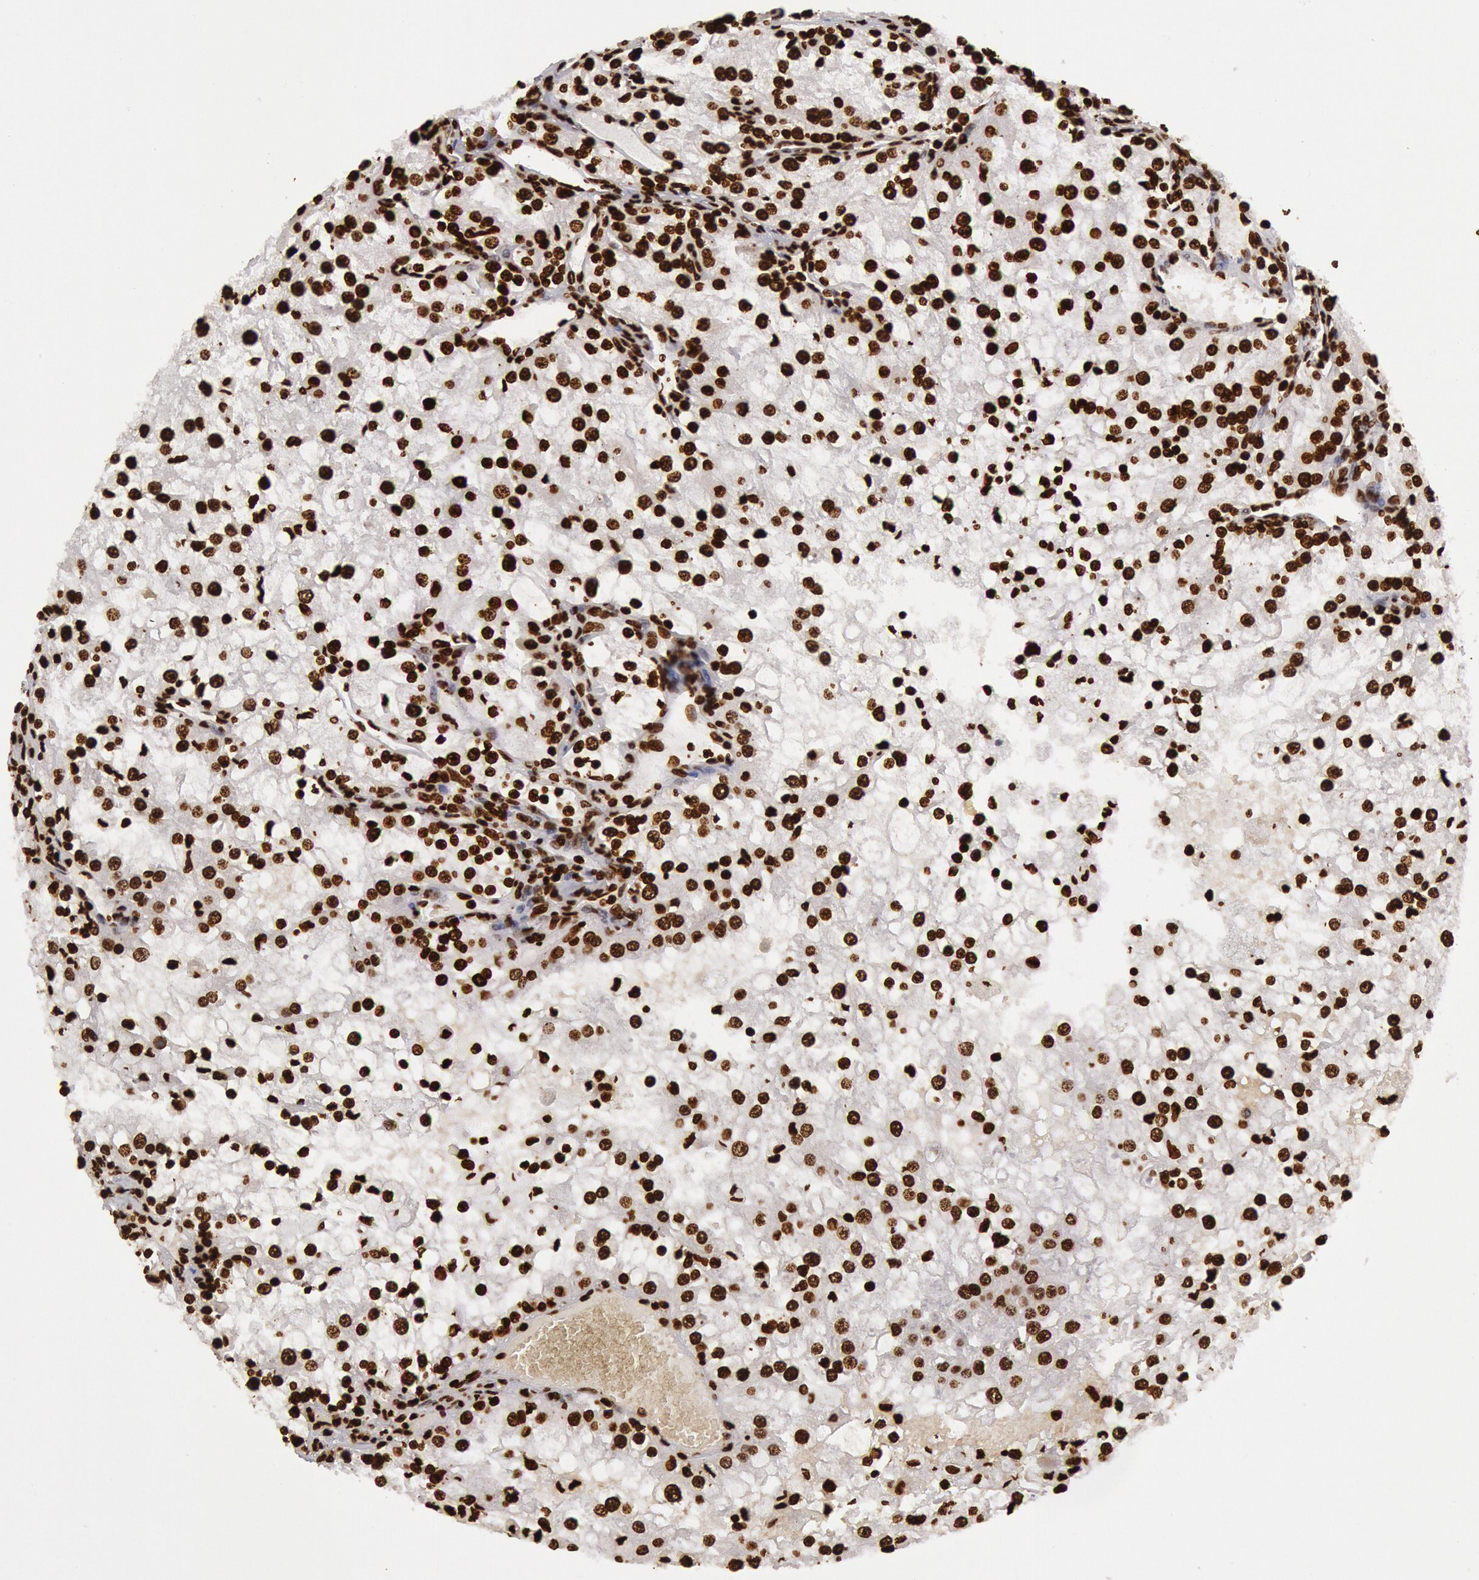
{"staining": {"intensity": "strong", "quantity": ">75%", "location": "nuclear"}, "tissue": "renal cancer", "cell_type": "Tumor cells", "image_type": "cancer", "snomed": [{"axis": "morphology", "description": "Adenocarcinoma, NOS"}, {"axis": "topography", "description": "Kidney"}], "caption": "The histopathology image reveals a brown stain indicating the presence of a protein in the nuclear of tumor cells in renal cancer (adenocarcinoma).", "gene": "H3-4", "patient": {"sex": "female", "age": 74}}